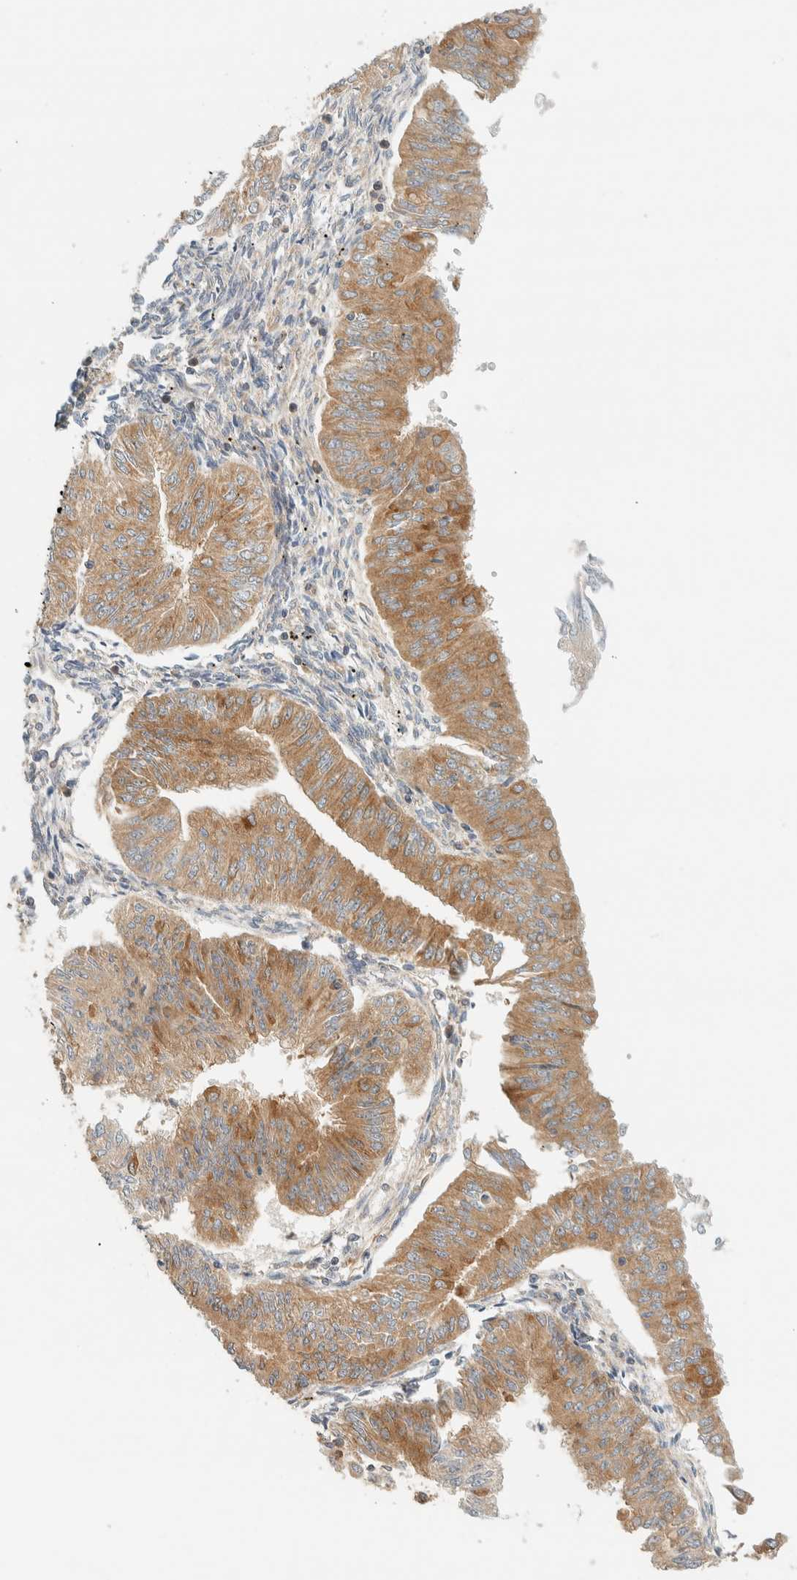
{"staining": {"intensity": "moderate", "quantity": "25%-75%", "location": "cytoplasmic/membranous"}, "tissue": "endometrial cancer", "cell_type": "Tumor cells", "image_type": "cancer", "snomed": [{"axis": "morphology", "description": "Normal tissue, NOS"}, {"axis": "morphology", "description": "Adenocarcinoma, NOS"}, {"axis": "topography", "description": "Endometrium"}], "caption": "Human endometrial adenocarcinoma stained with a brown dye reveals moderate cytoplasmic/membranous positive staining in about 25%-75% of tumor cells.", "gene": "ARFGEF1", "patient": {"sex": "female", "age": 53}}